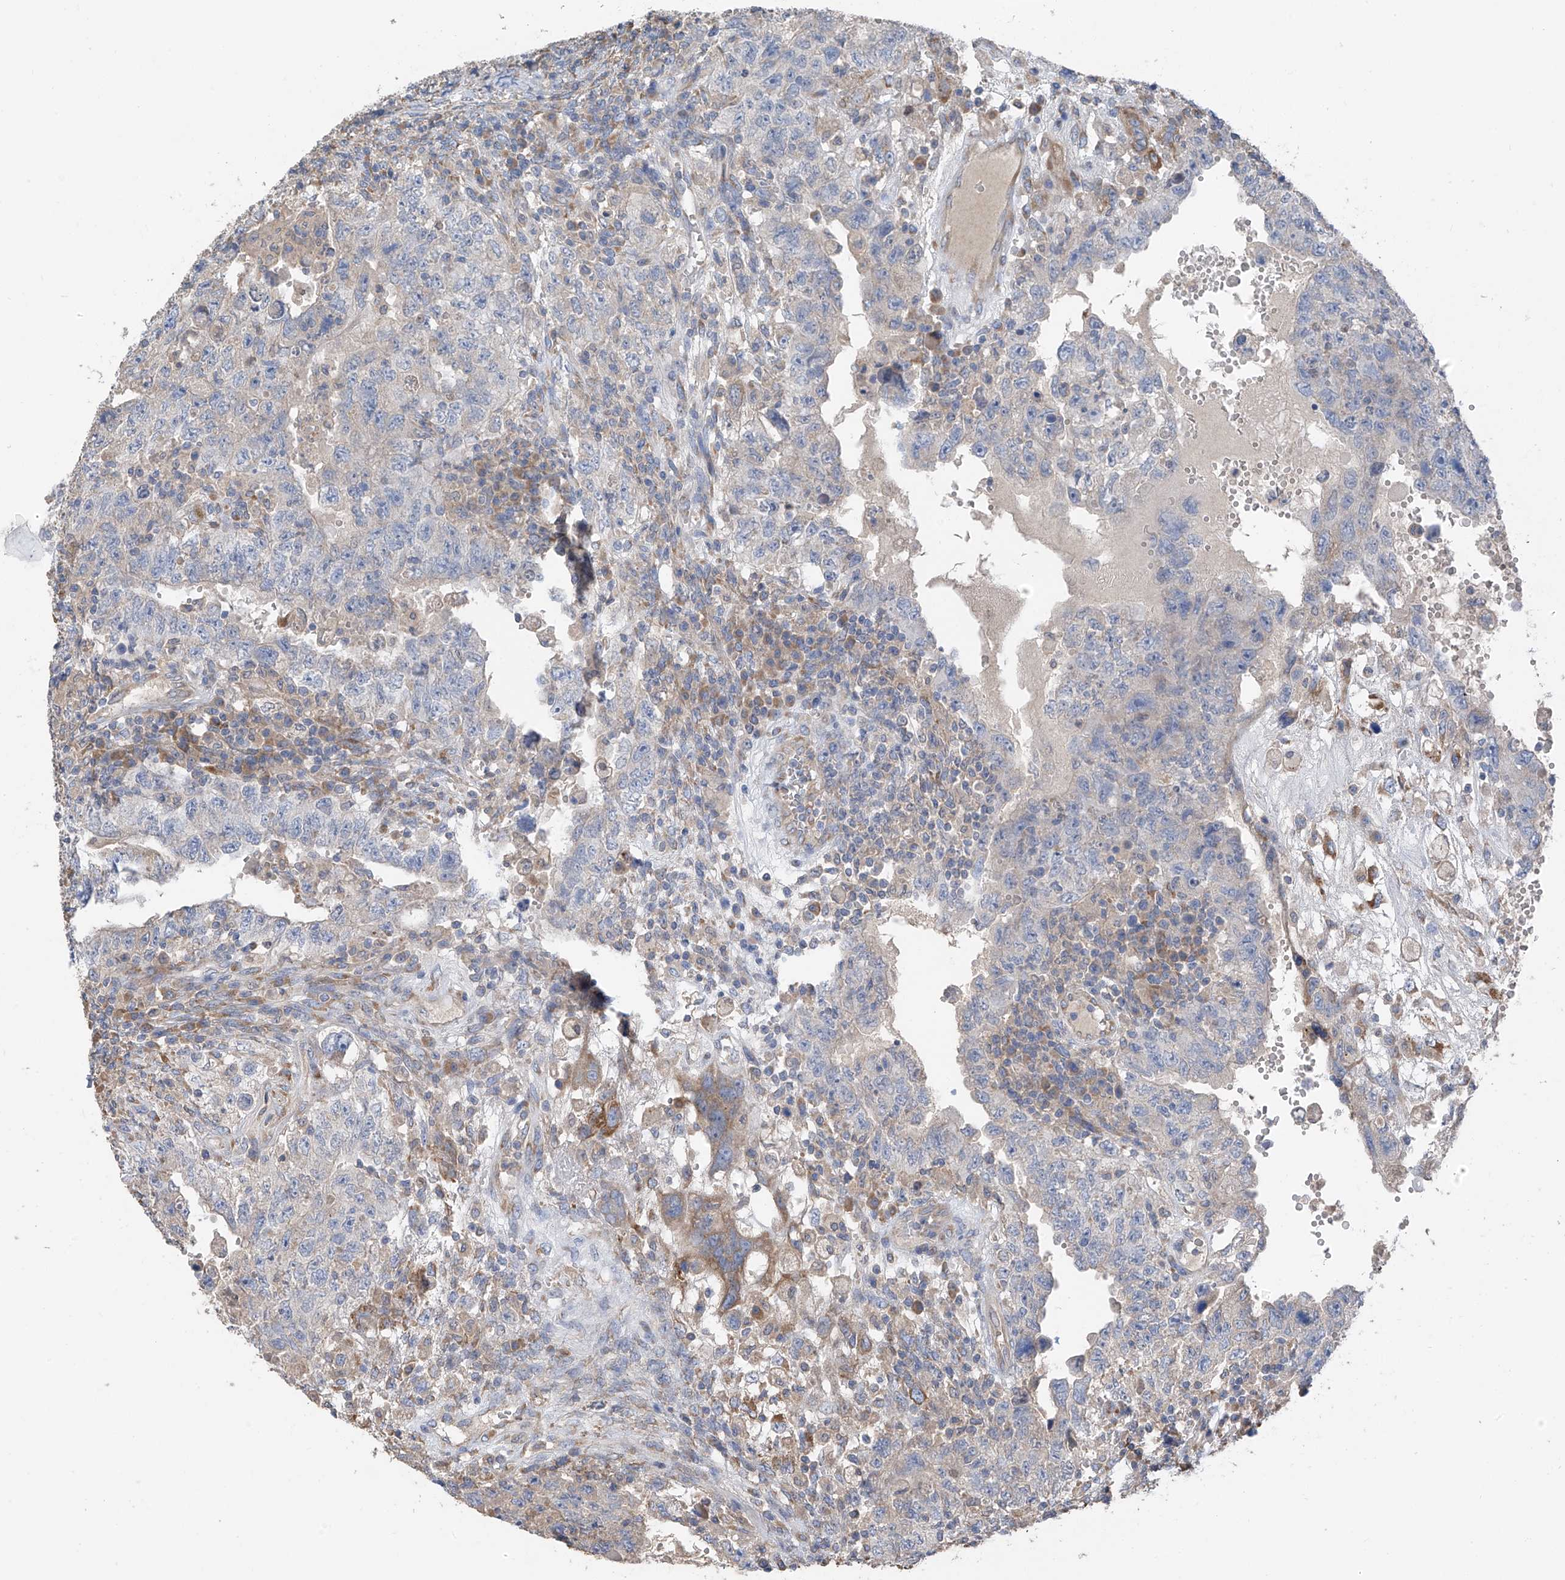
{"staining": {"intensity": "negative", "quantity": "none", "location": "none"}, "tissue": "testis cancer", "cell_type": "Tumor cells", "image_type": "cancer", "snomed": [{"axis": "morphology", "description": "Carcinoma, Embryonal, NOS"}, {"axis": "topography", "description": "Testis"}], "caption": "Immunohistochemistry (IHC) of embryonal carcinoma (testis) exhibits no expression in tumor cells.", "gene": "GALNTL6", "patient": {"sex": "male", "age": 26}}